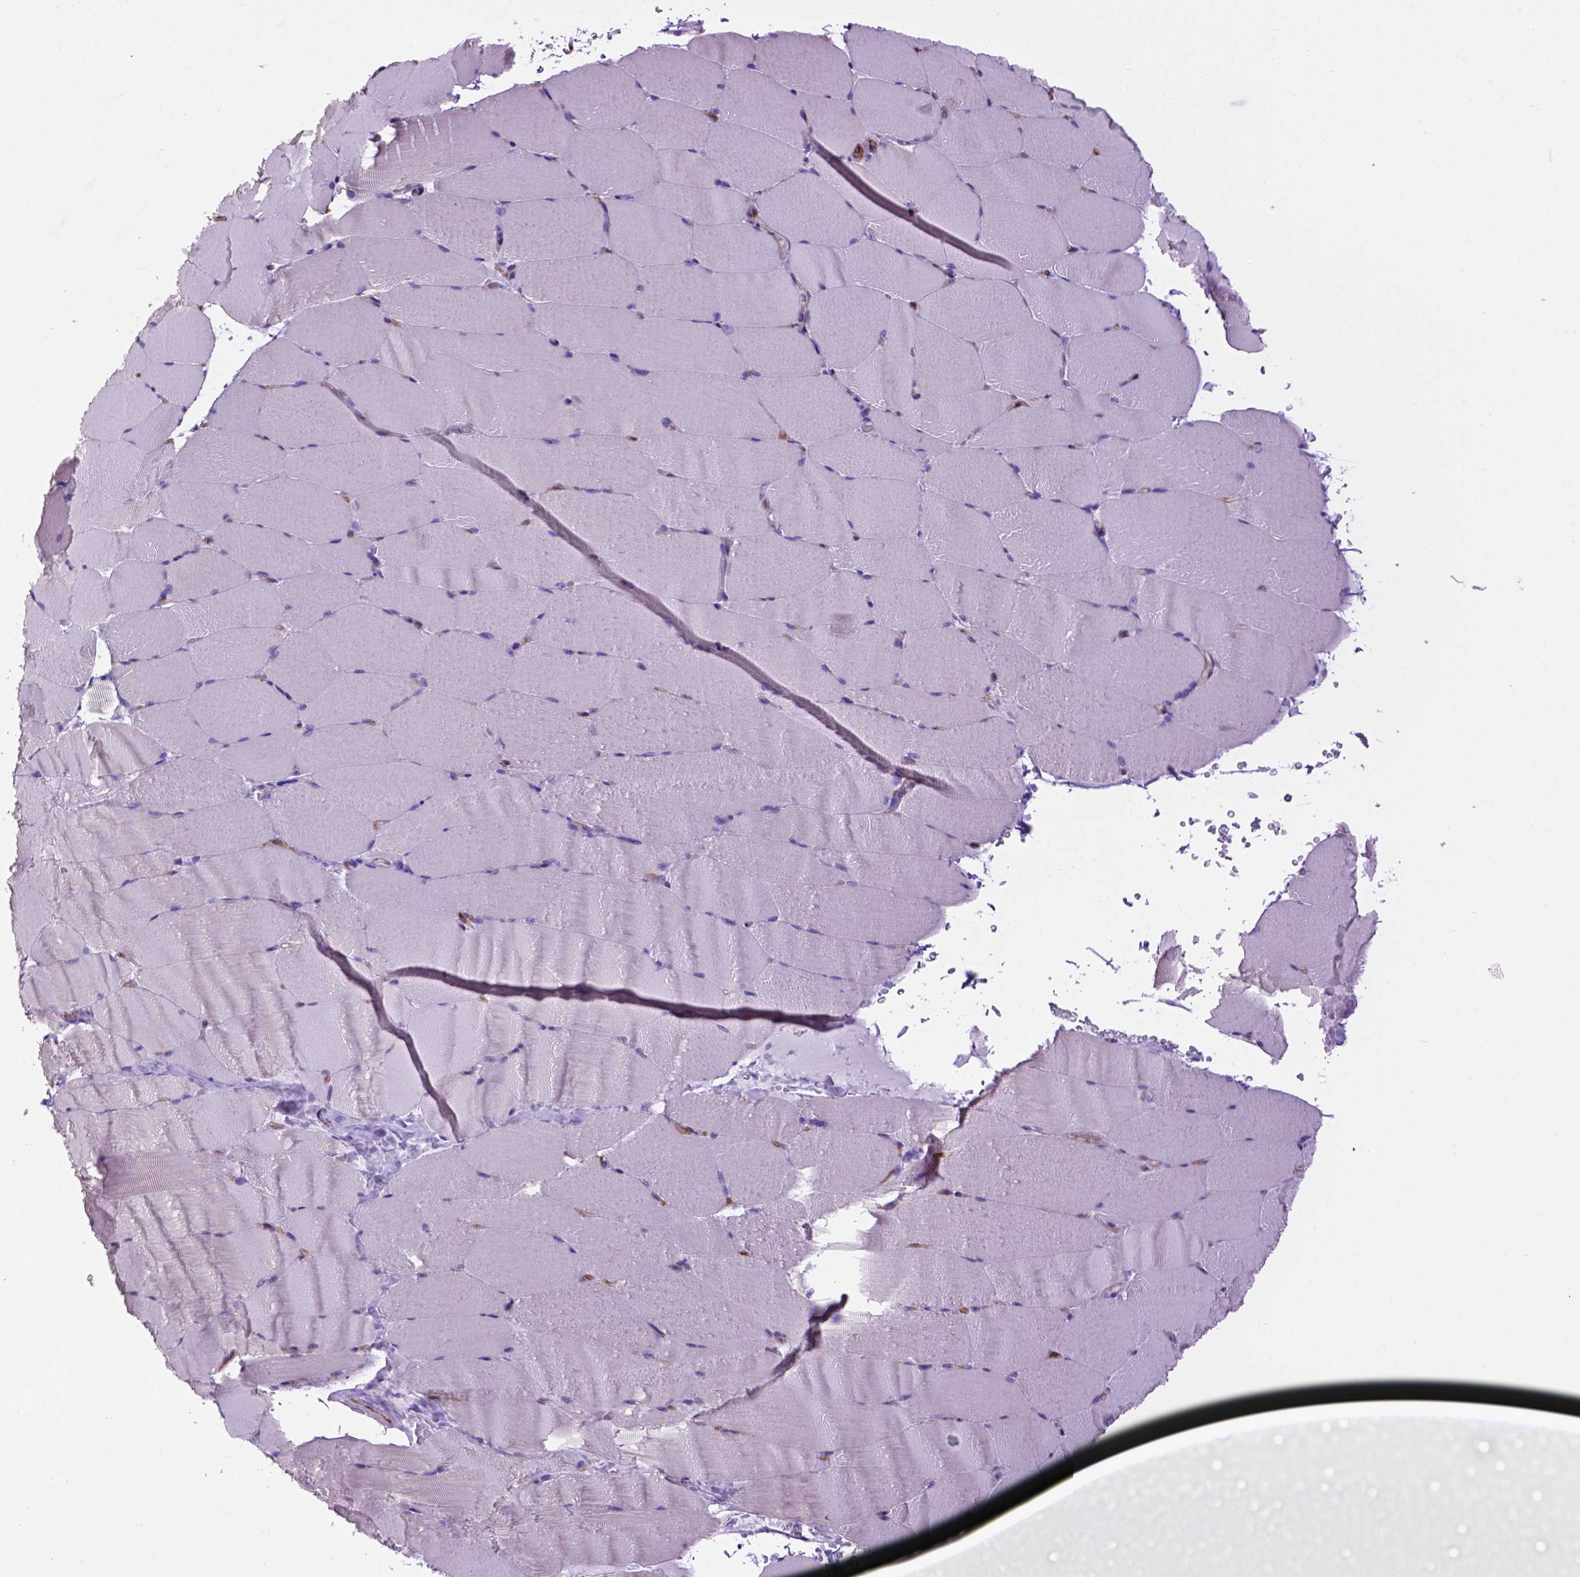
{"staining": {"intensity": "negative", "quantity": "none", "location": "none"}, "tissue": "skeletal muscle", "cell_type": "Myocytes", "image_type": "normal", "snomed": [{"axis": "morphology", "description": "Normal tissue, NOS"}, {"axis": "topography", "description": "Skeletal muscle"}], "caption": "Immunohistochemistry (IHC) histopathology image of benign human skeletal muscle stained for a protein (brown), which displays no positivity in myocytes. (DAB immunohistochemistry visualized using brightfield microscopy, high magnification).", "gene": "ENG", "patient": {"sex": "female", "age": 37}}